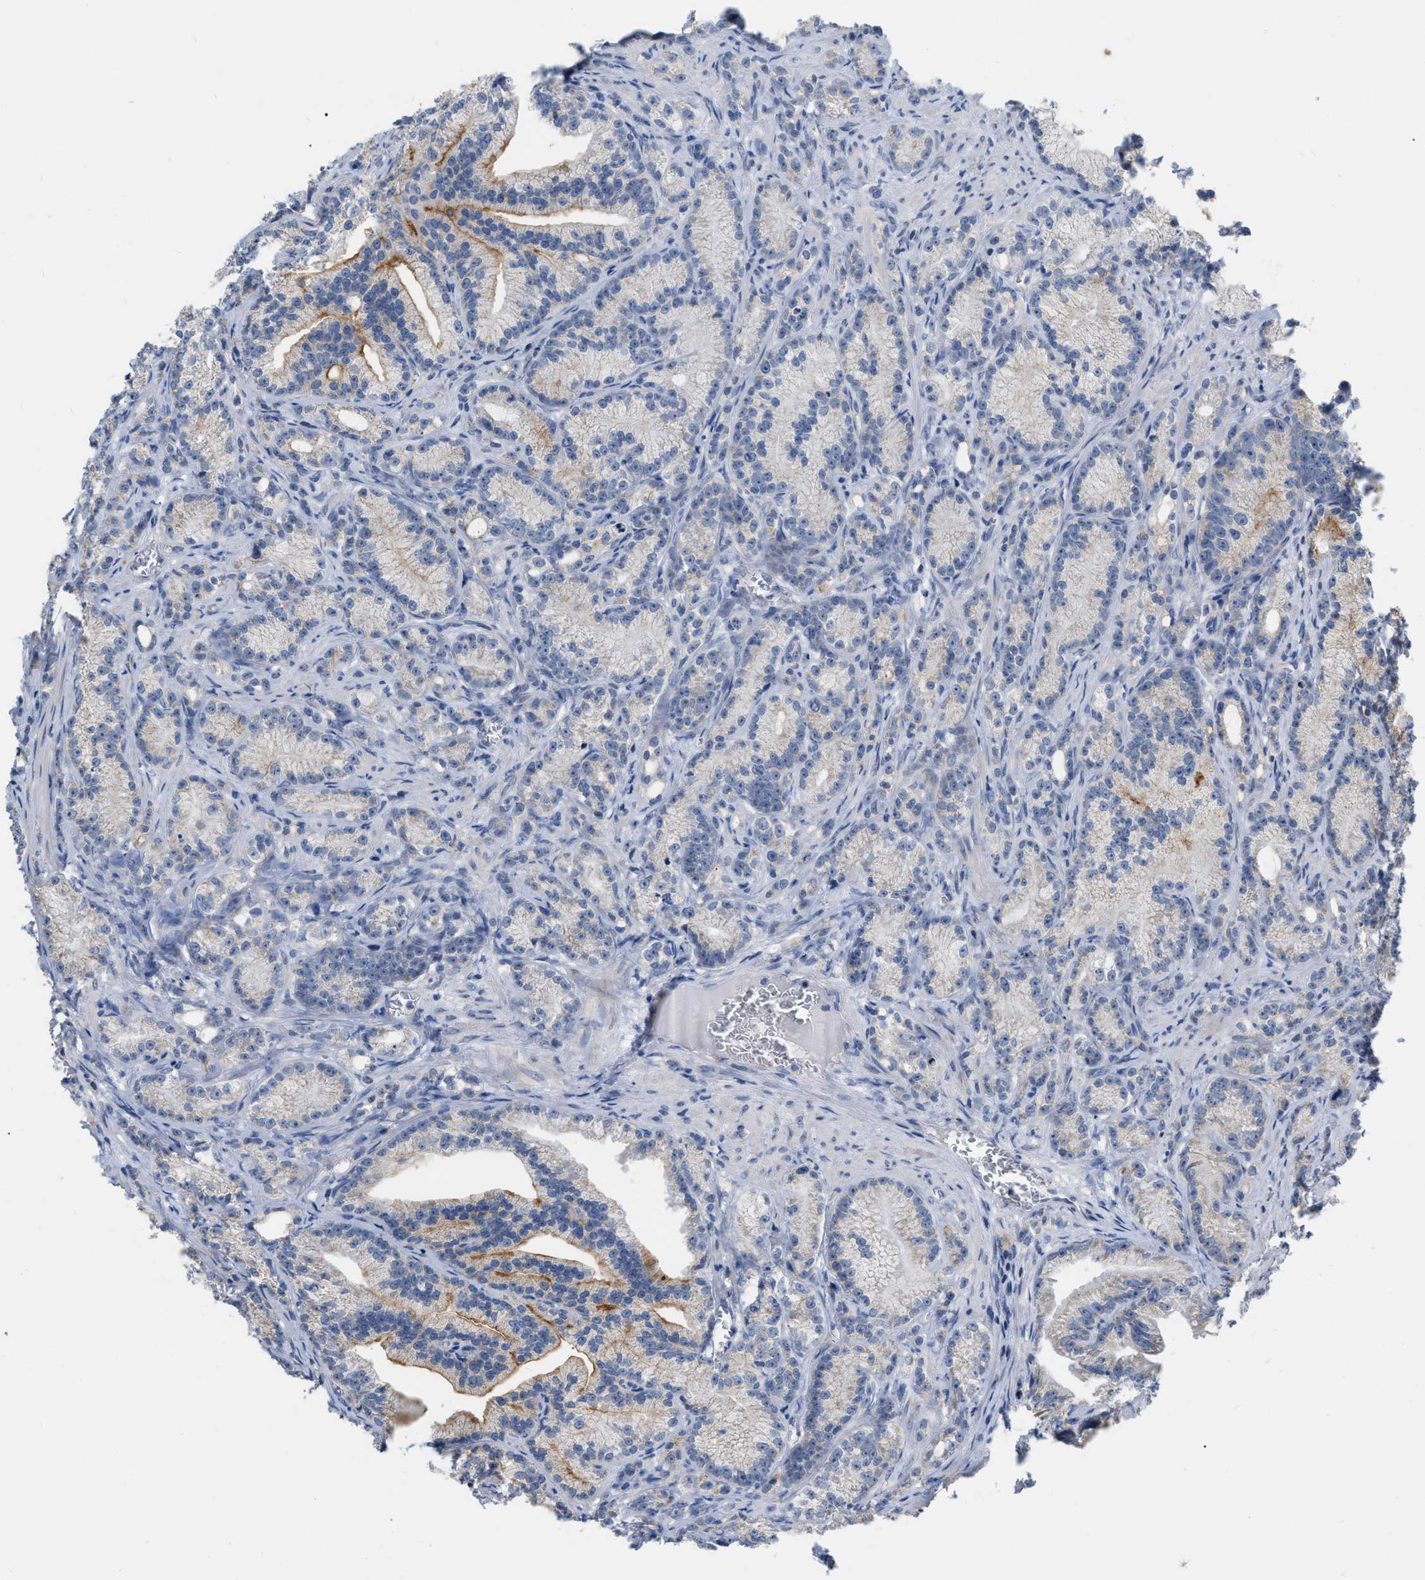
{"staining": {"intensity": "moderate", "quantity": "<25%", "location": "cytoplasmic/membranous"}, "tissue": "prostate cancer", "cell_type": "Tumor cells", "image_type": "cancer", "snomed": [{"axis": "morphology", "description": "Adenocarcinoma, Low grade"}, {"axis": "topography", "description": "Prostate"}], "caption": "Immunohistochemical staining of prostate cancer (adenocarcinoma (low-grade)) displays low levels of moderate cytoplasmic/membranous protein positivity in approximately <25% of tumor cells. Nuclei are stained in blue.", "gene": "DDX56", "patient": {"sex": "male", "age": 89}}